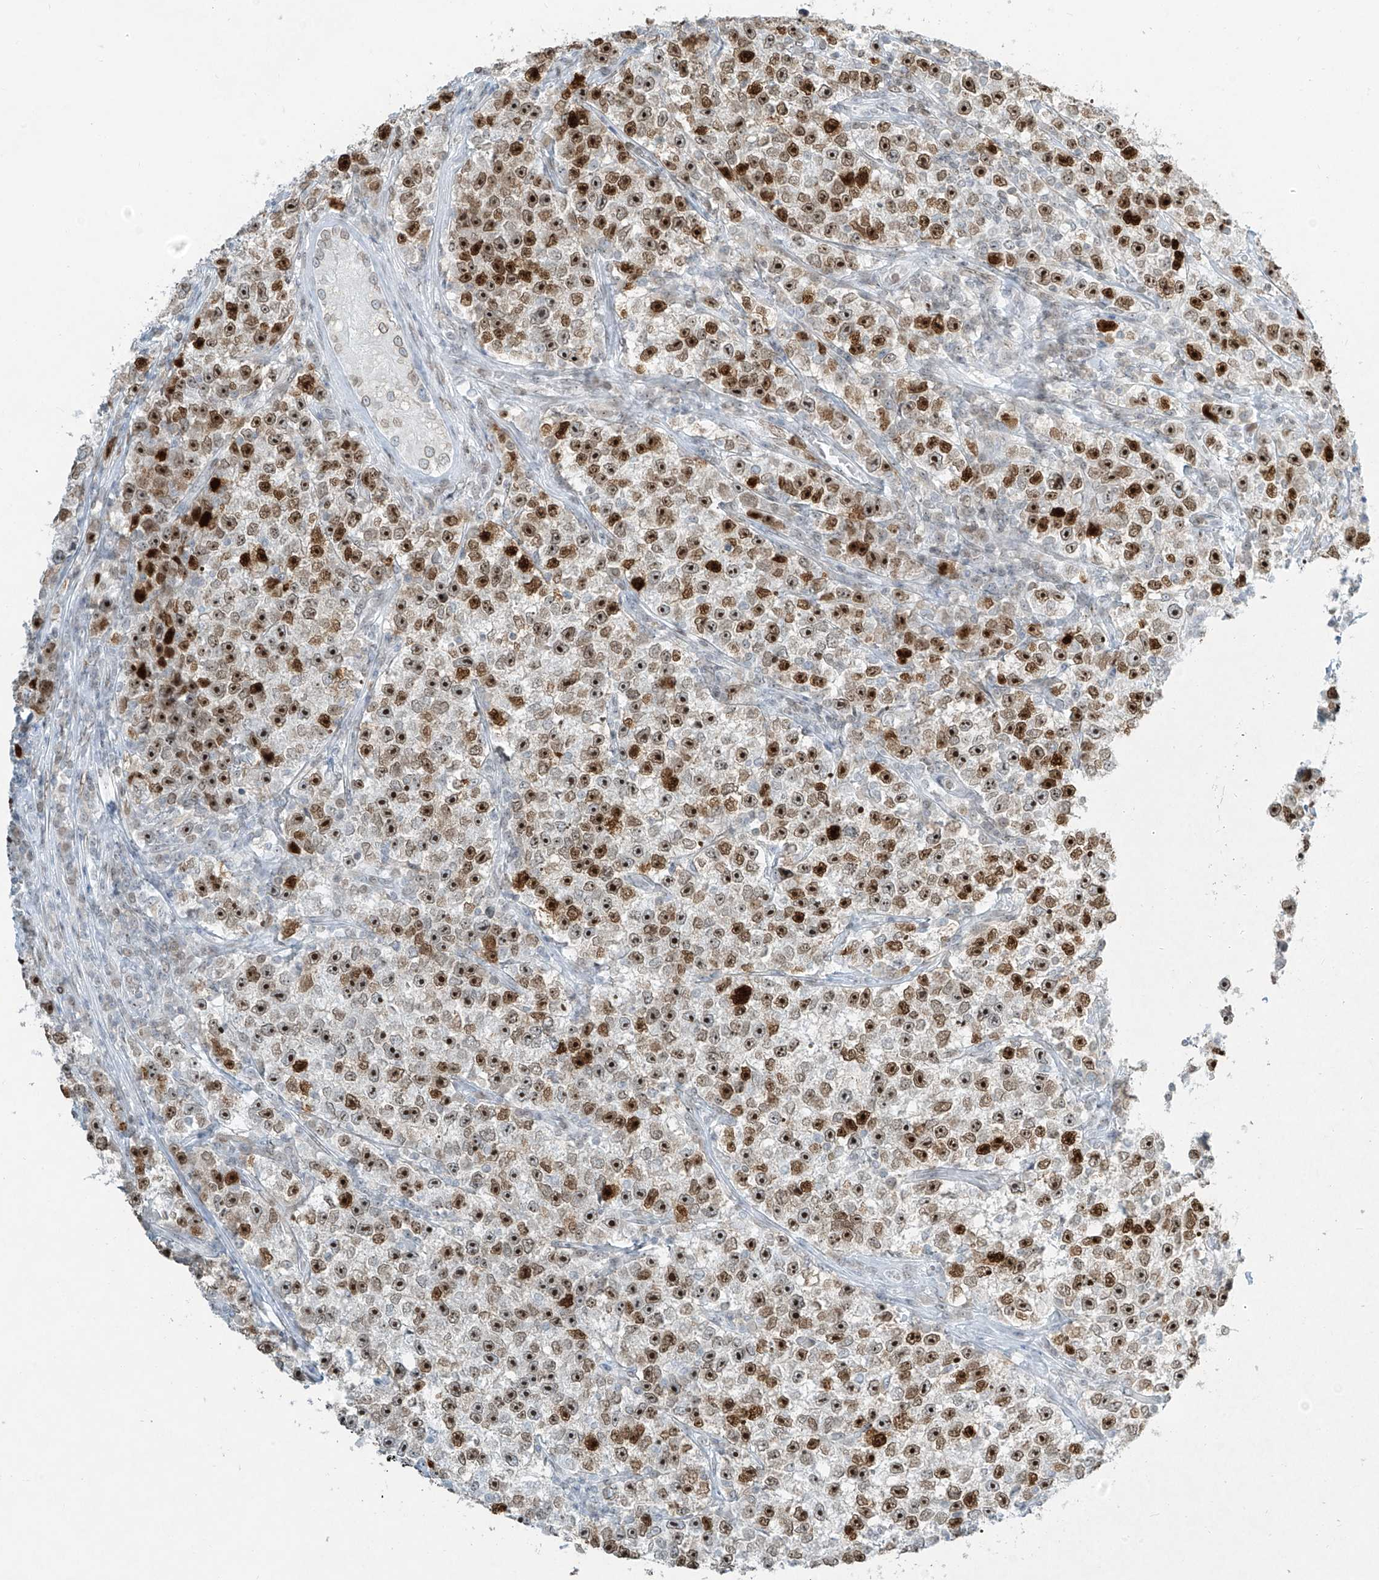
{"staining": {"intensity": "moderate", "quantity": ">75%", "location": "nuclear"}, "tissue": "testis cancer", "cell_type": "Tumor cells", "image_type": "cancer", "snomed": [{"axis": "morphology", "description": "Seminoma, NOS"}, {"axis": "topography", "description": "Testis"}], "caption": "There is medium levels of moderate nuclear staining in tumor cells of testis cancer (seminoma), as demonstrated by immunohistochemical staining (brown color).", "gene": "SAMD15", "patient": {"sex": "male", "age": 22}}